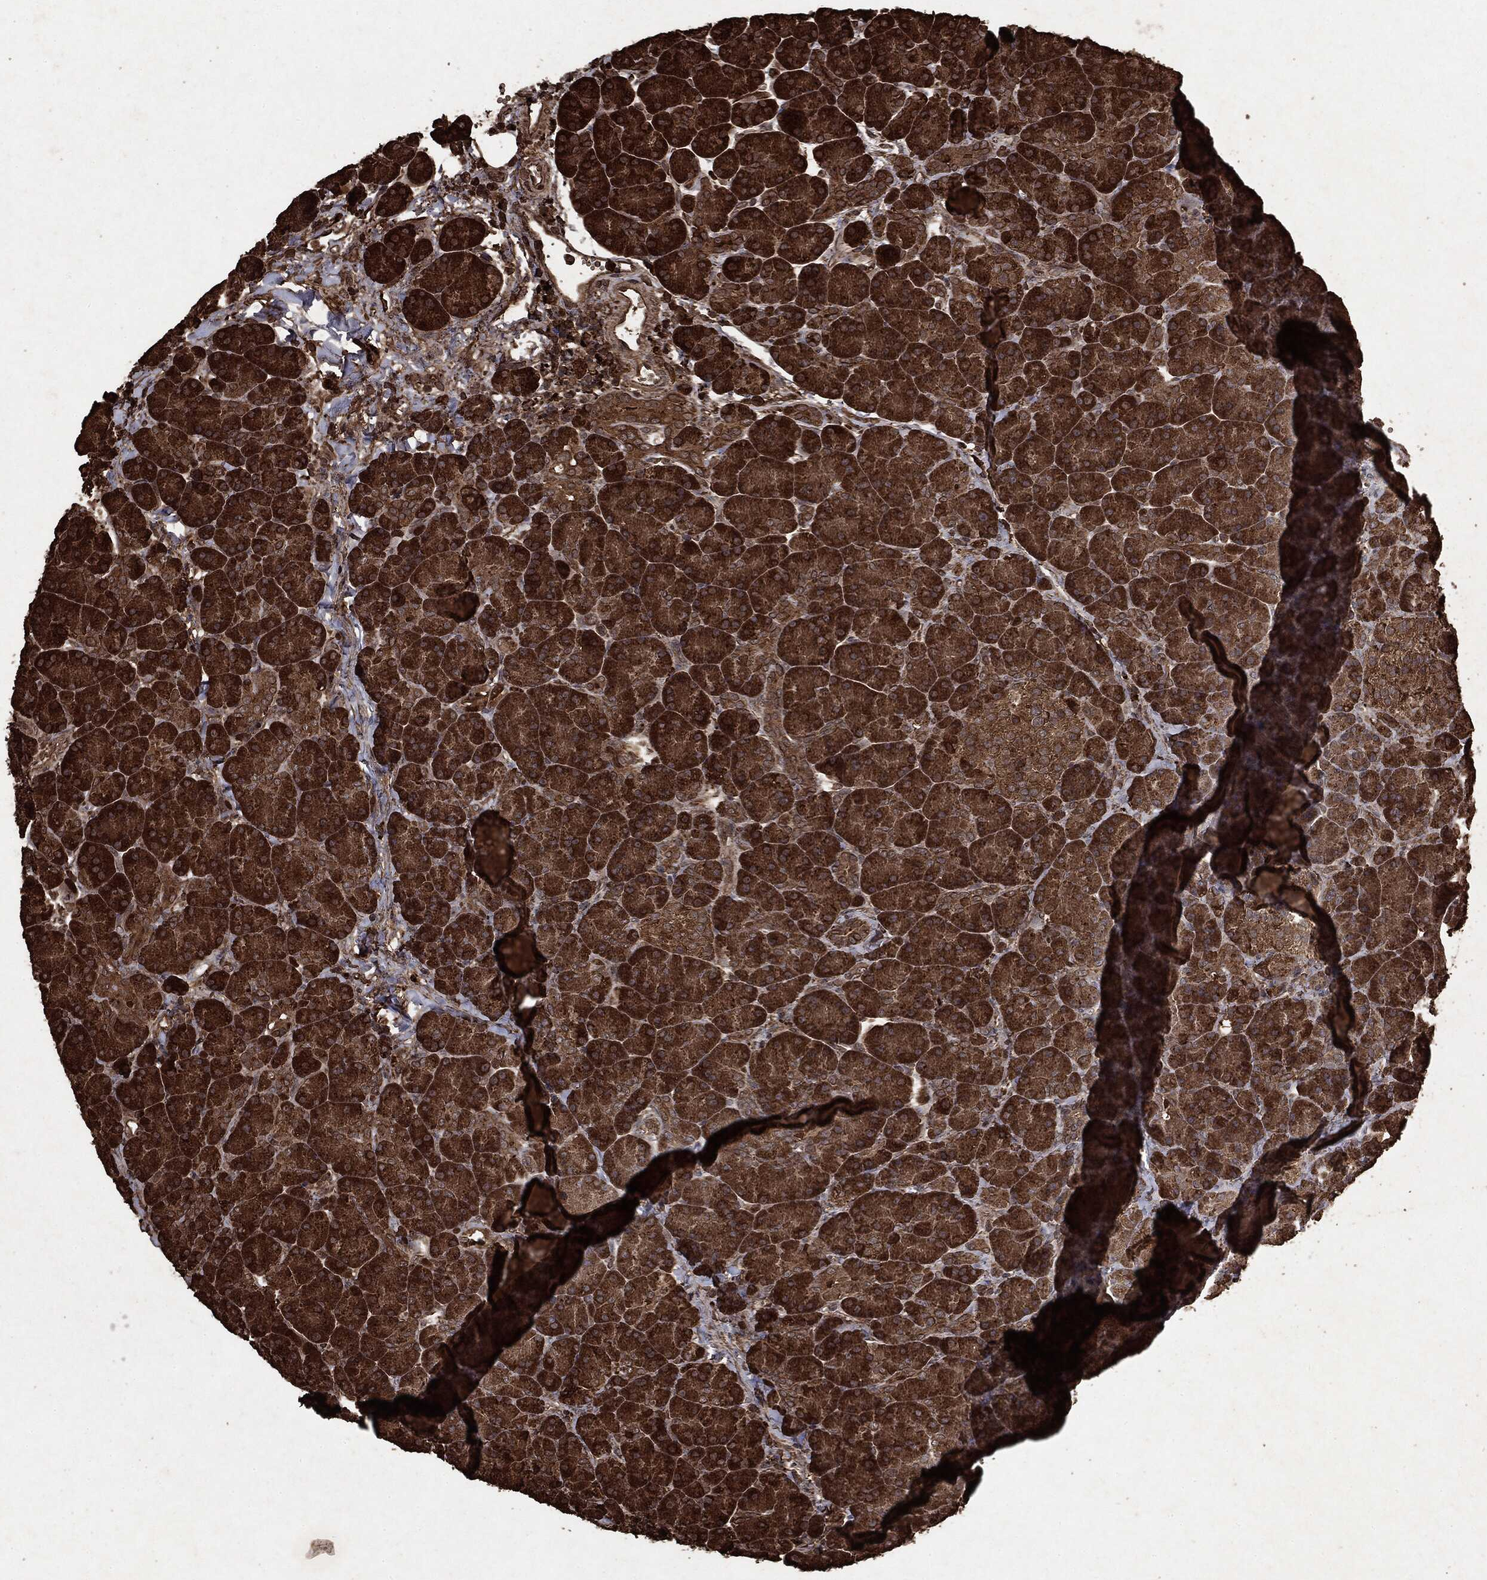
{"staining": {"intensity": "strong", "quantity": ">75%", "location": "cytoplasmic/membranous"}, "tissue": "pancreas", "cell_type": "Exocrine glandular cells", "image_type": "normal", "snomed": [{"axis": "morphology", "description": "Normal tissue, NOS"}, {"axis": "topography", "description": "Pancreas"}], "caption": "Protein expression analysis of unremarkable pancreas shows strong cytoplasmic/membranous positivity in approximately >75% of exocrine glandular cells.", "gene": "ARAF", "patient": {"sex": "female", "age": 63}}